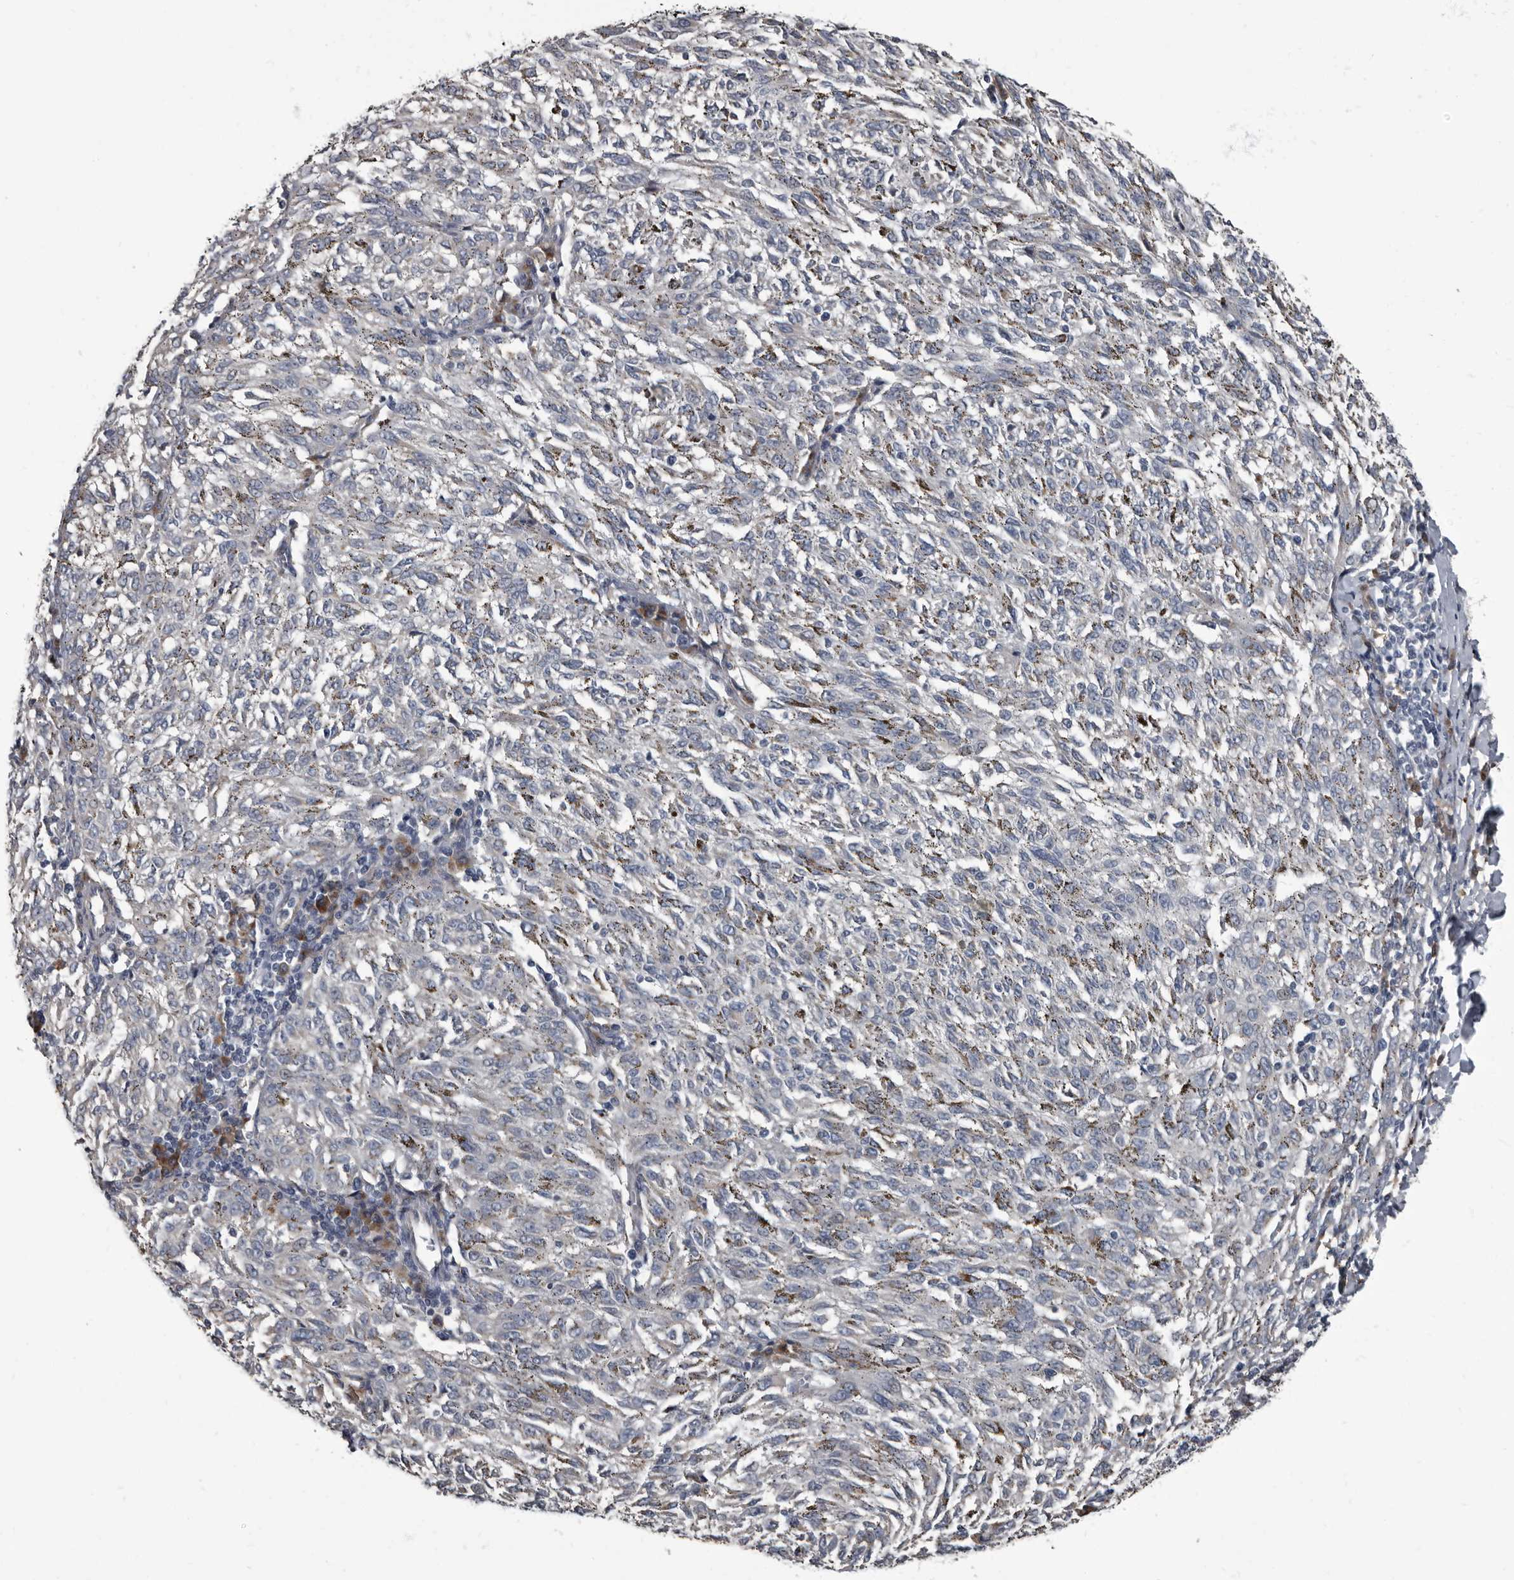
{"staining": {"intensity": "negative", "quantity": "none", "location": "none"}, "tissue": "melanoma", "cell_type": "Tumor cells", "image_type": "cancer", "snomed": [{"axis": "morphology", "description": "Malignant melanoma, NOS"}, {"axis": "topography", "description": "Skin"}], "caption": "A high-resolution photomicrograph shows immunohistochemistry staining of melanoma, which displays no significant positivity in tumor cells. (DAB immunohistochemistry (IHC), high magnification).", "gene": "TPD52L1", "patient": {"sex": "female", "age": 72}}